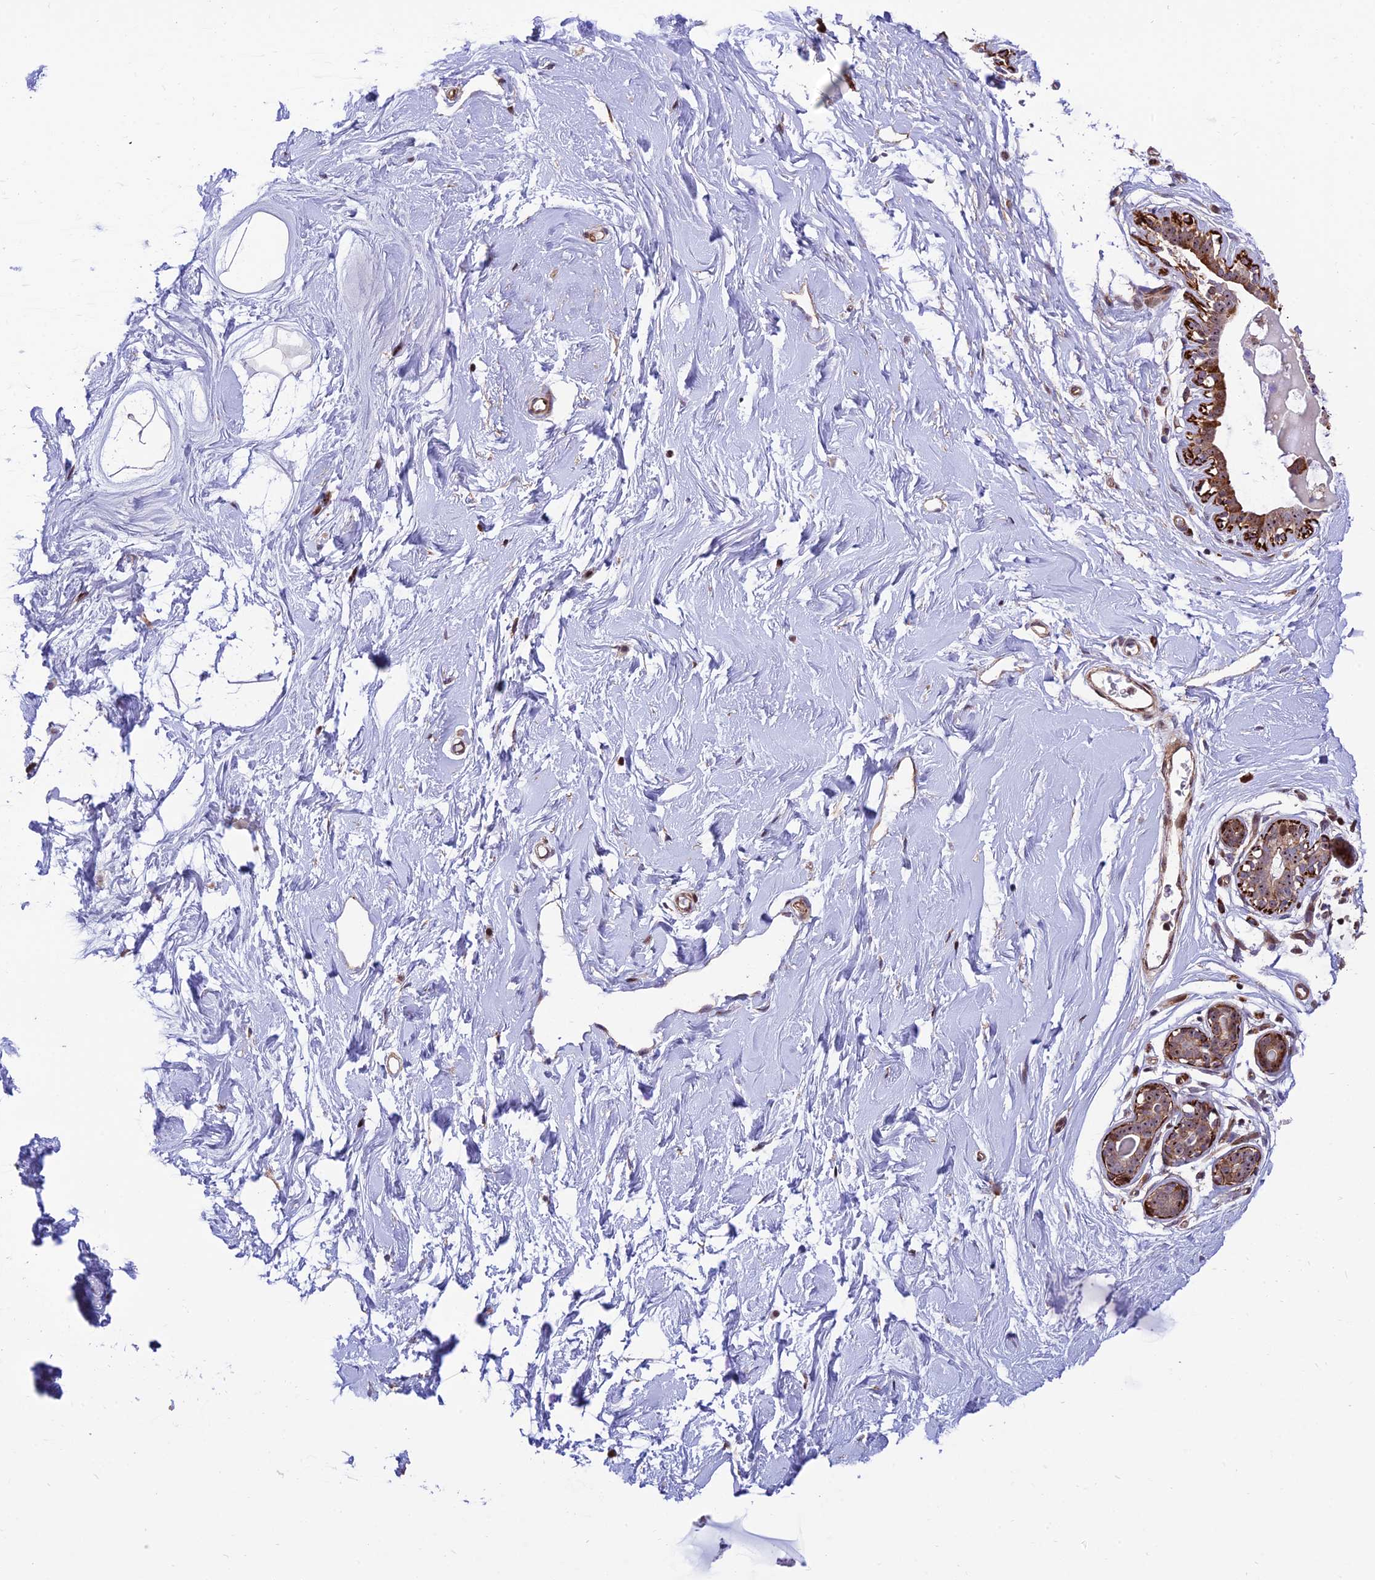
{"staining": {"intensity": "negative", "quantity": "none", "location": "none"}, "tissue": "breast", "cell_type": "Adipocytes", "image_type": "normal", "snomed": [{"axis": "morphology", "description": "Normal tissue, NOS"}, {"axis": "morphology", "description": "Adenoma, NOS"}, {"axis": "topography", "description": "Breast"}], "caption": "The photomicrograph displays no staining of adipocytes in normal breast. (DAB (3,3'-diaminobenzidine) IHC with hematoxylin counter stain).", "gene": "KBTBD7", "patient": {"sex": "female", "age": 23}}